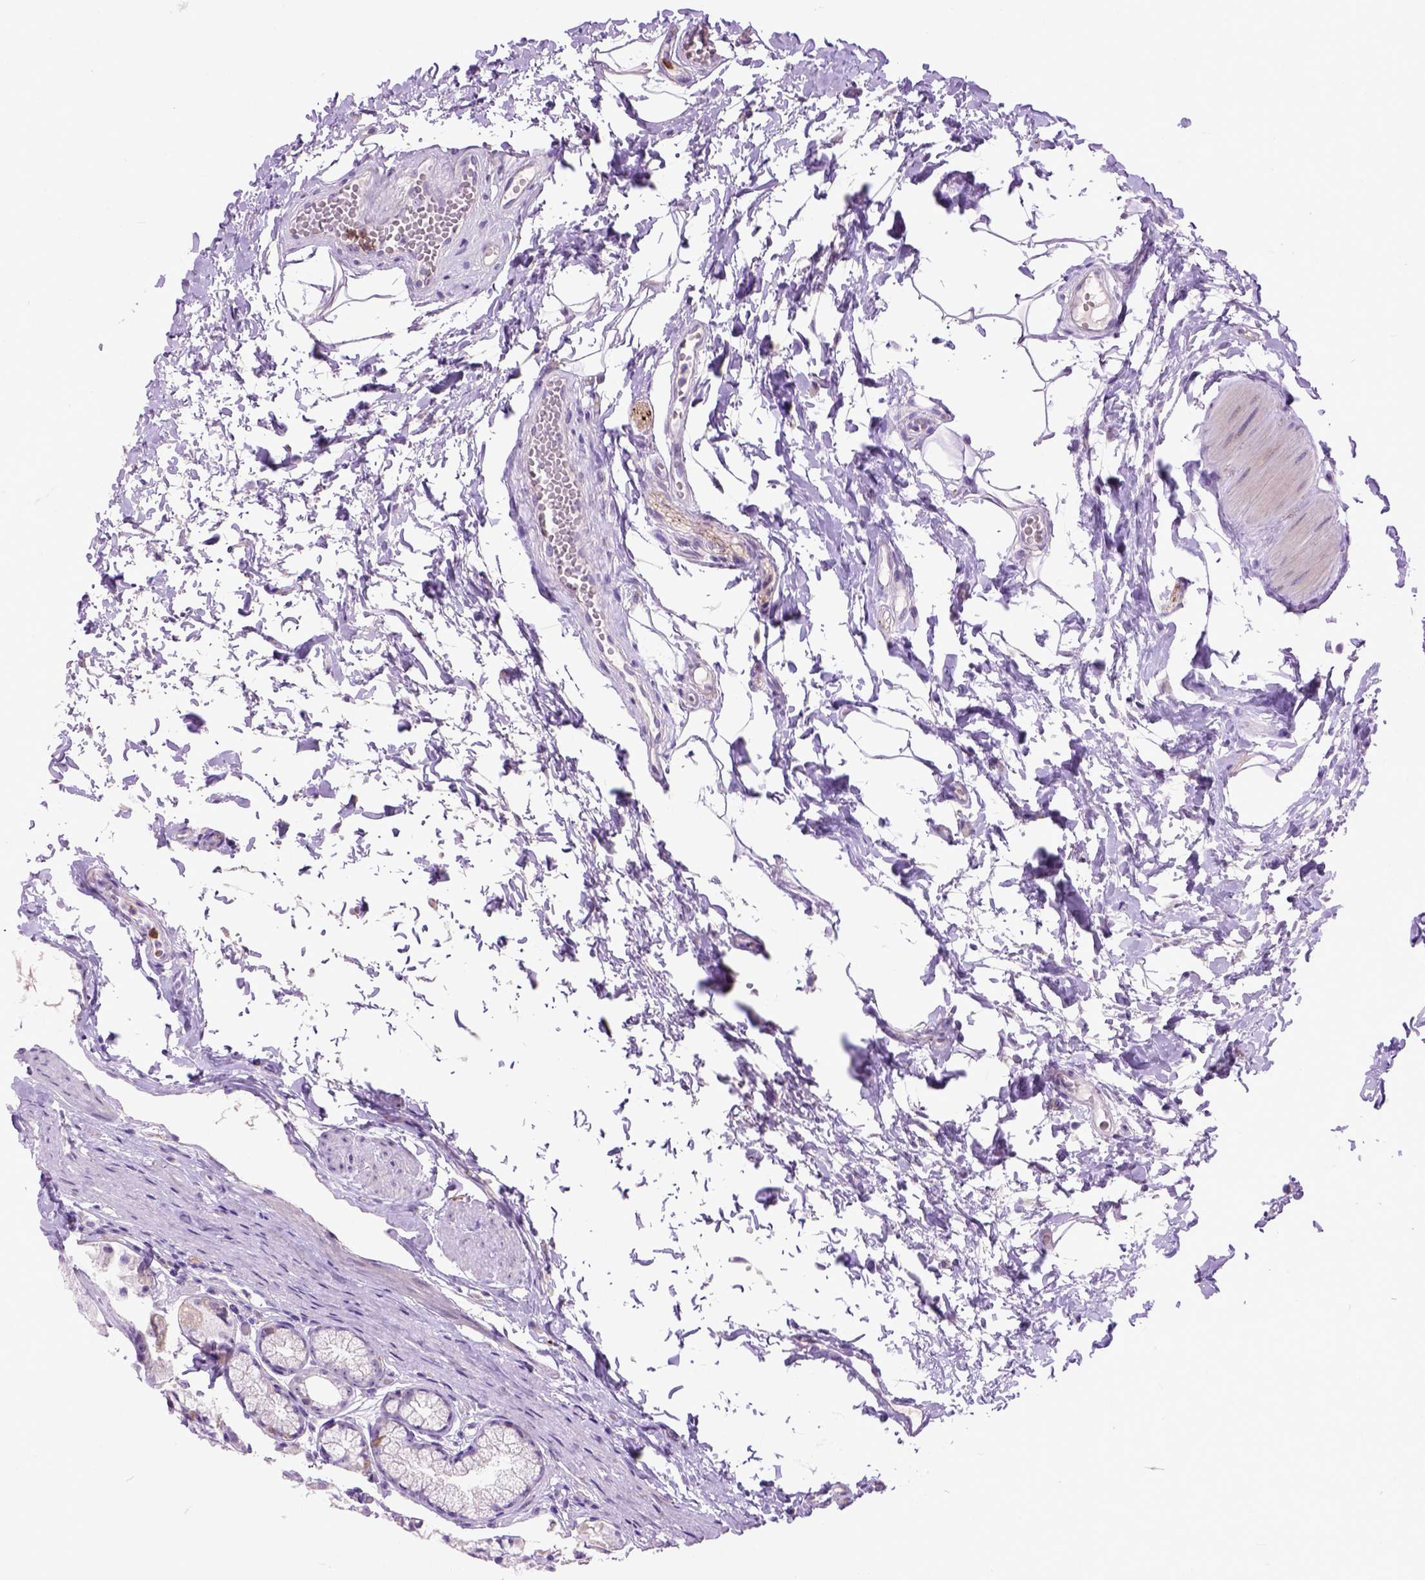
{"staining": {"intensity": "weak", "quantity": "<25%", "location": "cytoplasmic/membranous"}, "tissue": "stomach", "cell_type": "Glandular cells", "image_type": "normal", "snomed": [{"axis": "morphology", "description": "Normal tissue, NOS"}, {"axis": "topography", "description": "Stomach"}], "caption": "Image shows no protein expression in glandular cells of benign stomach. (DAB (3,3'-diaminobenzidine) immunohistochemistry (IHC), high magnification).", "gene": "MAPT", "patient": {"sex": "male", "age": 70}}